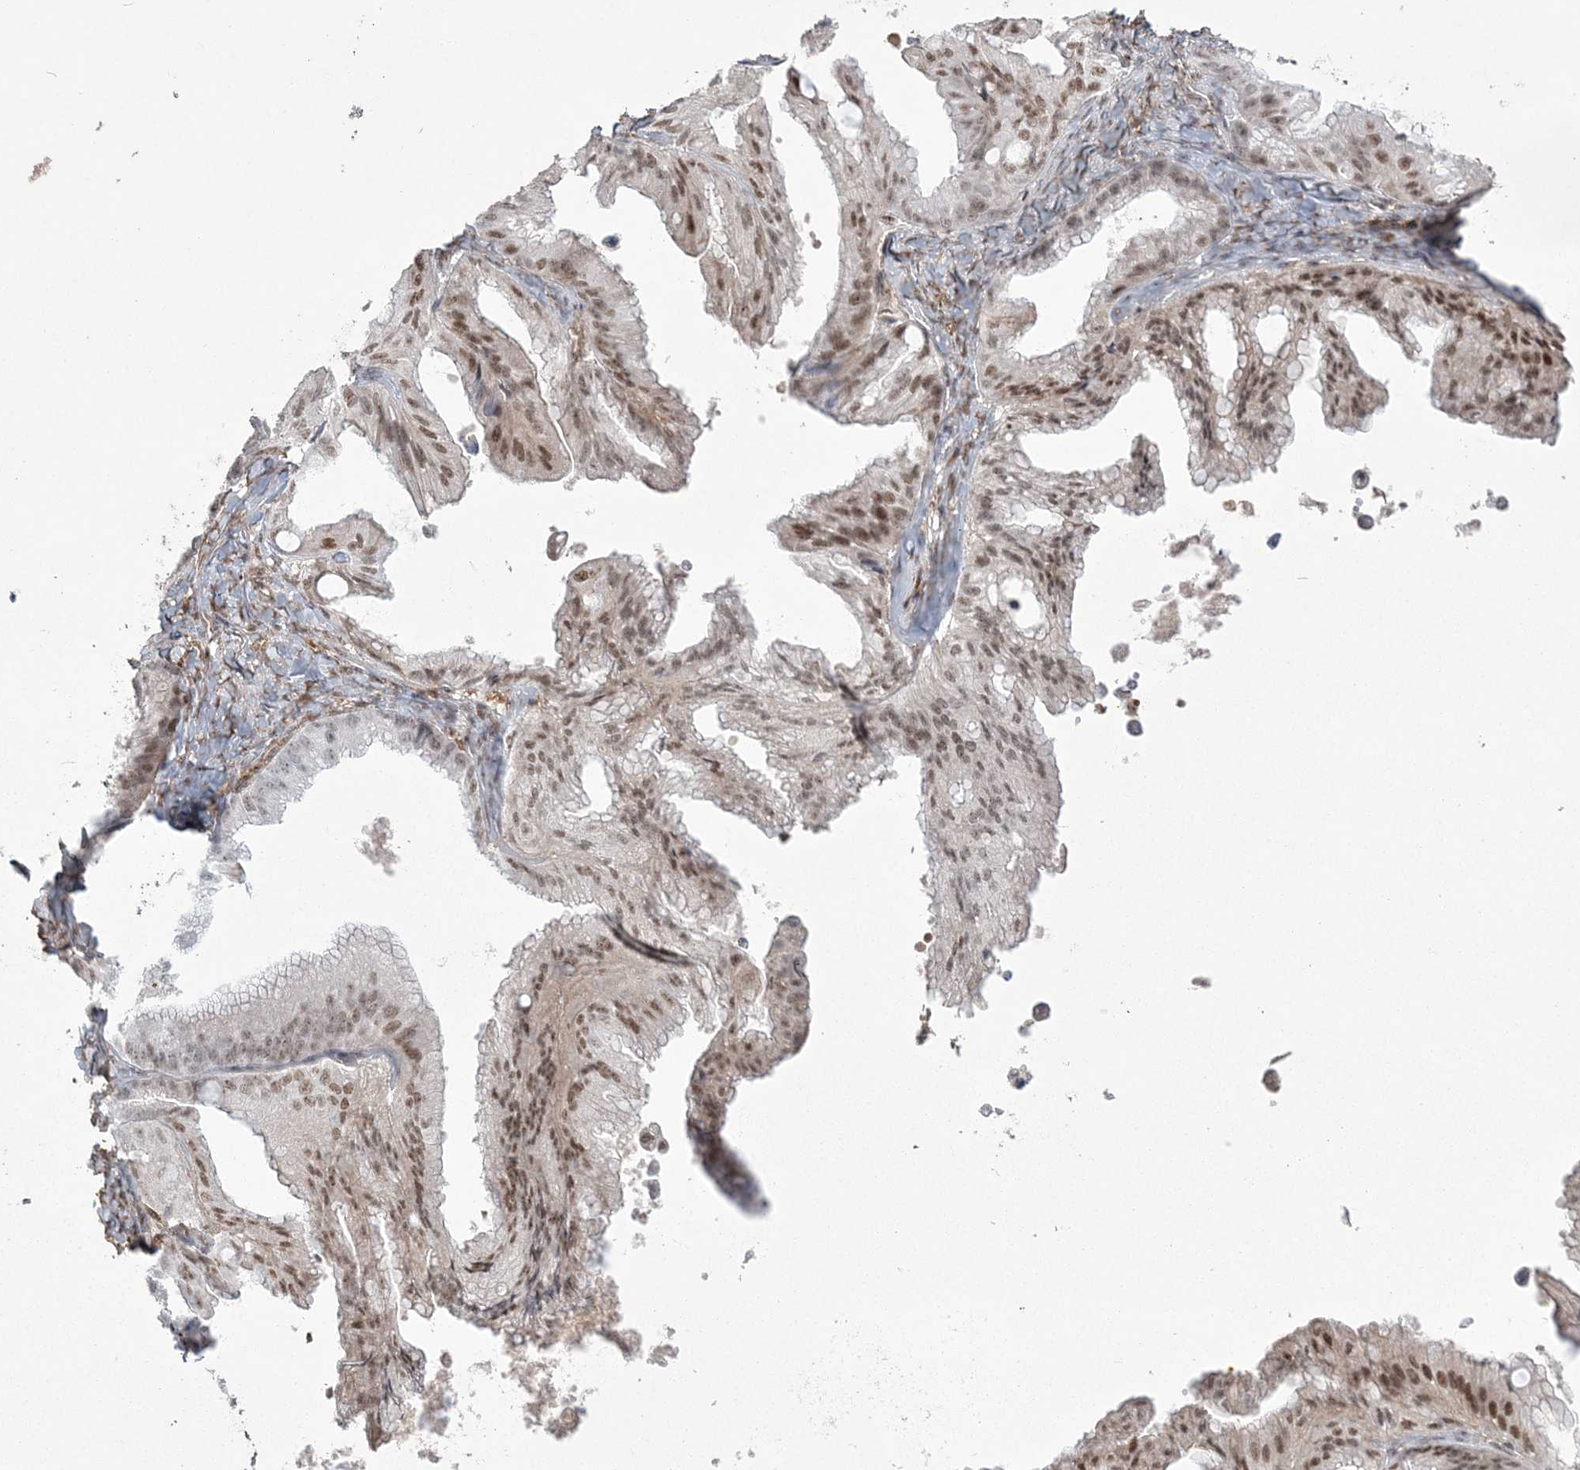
{"staining": {"intensity": "moderate", "quantity": ">75%", "location": "nuclear"}, "tissue": "ovarian cancer", "cell_type": "Tumor cells", "image_type": "cancer", "snomed": [{"axis": "morphology", "description": "Cystadenocarcinoma, mucinous, NOS"}, {"axis": "topography", "description": "Ovary"}], "caption": "Brown immunohistochemical staining in human ovarian cancer (mucinous cystadenocarcinoma) exhibits moderate nuclear positivity in about >75% of tumor cells. (Brightfield microscopy of DAB IHC at high magnification).", "gene": "RBM17", "patient": {"sex": "female", "age": 71}}